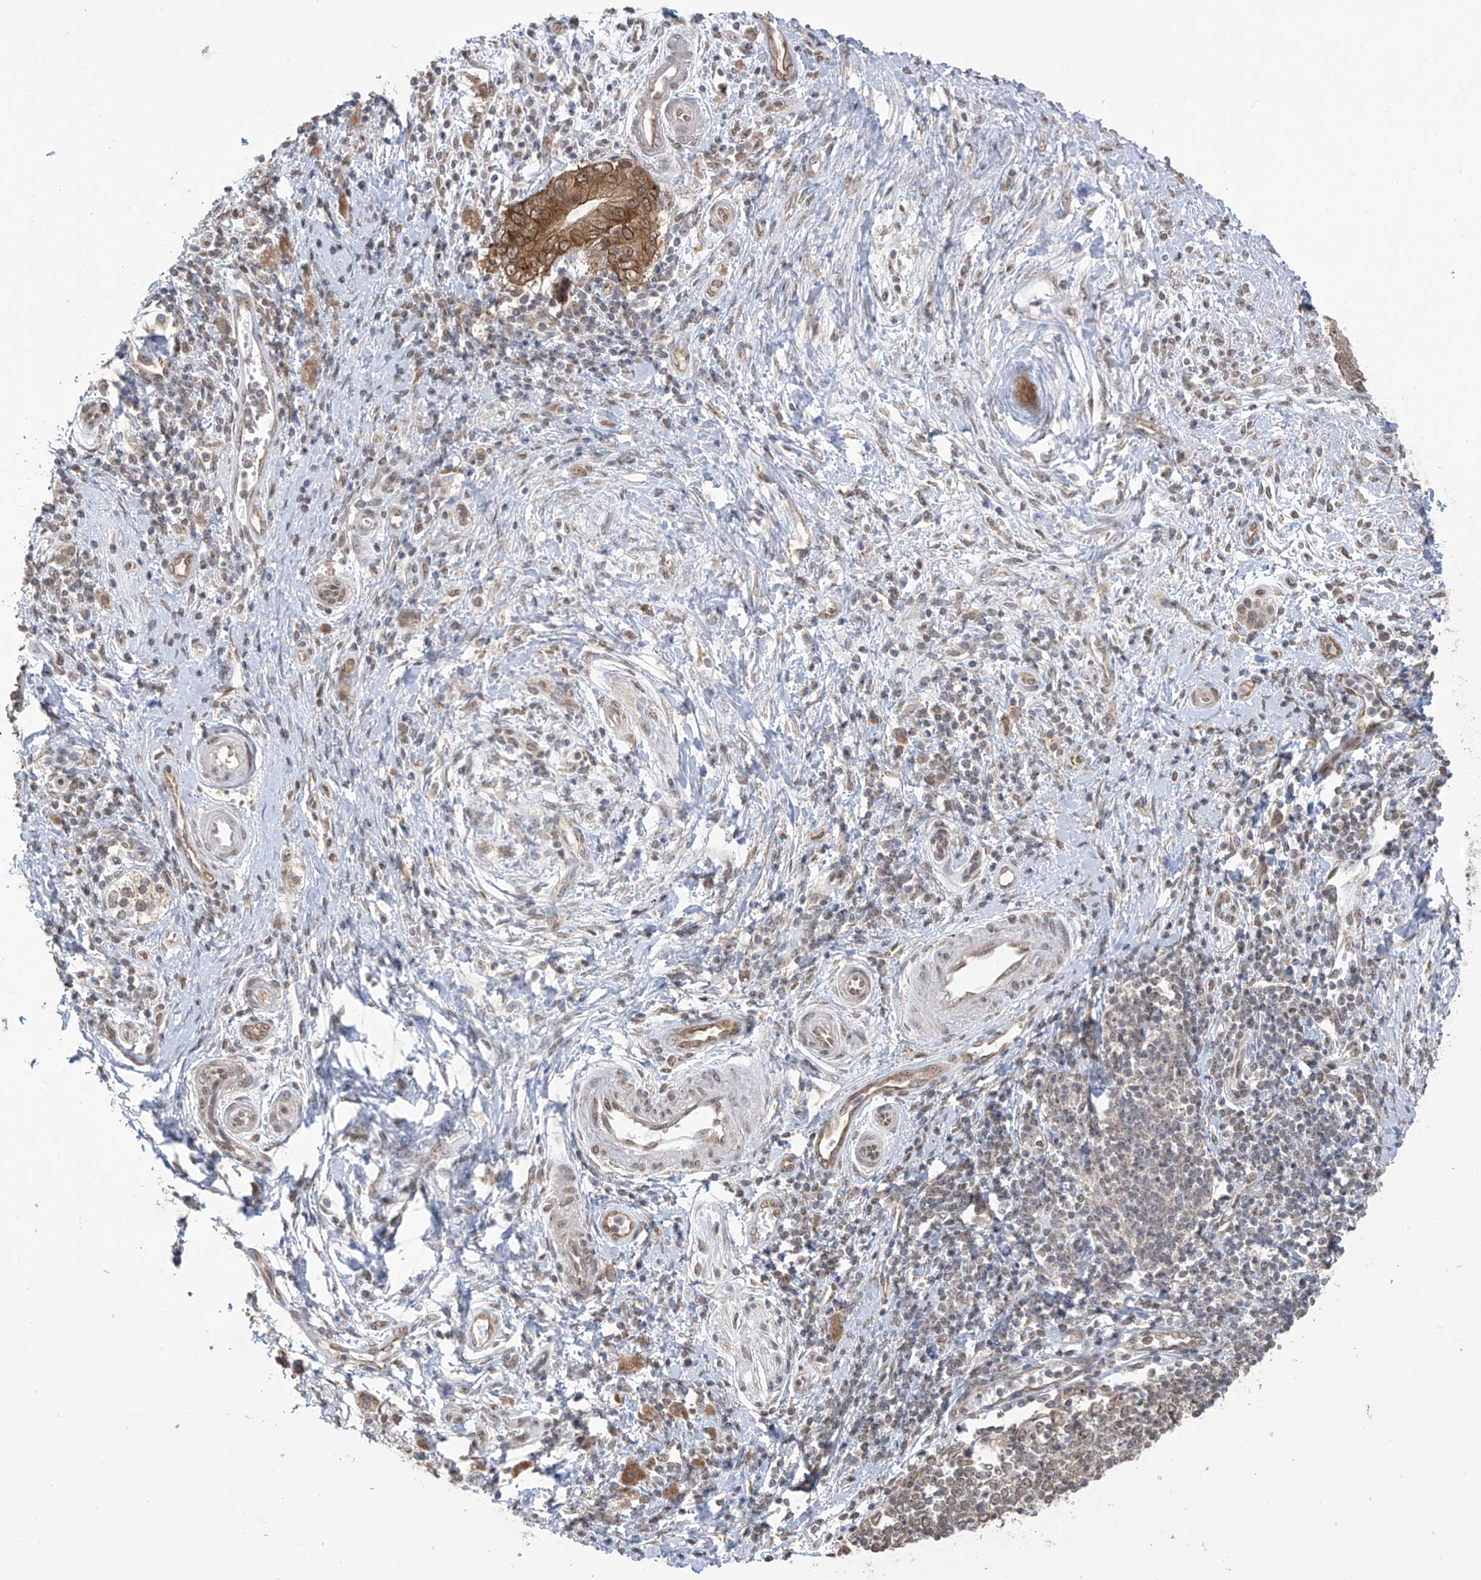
{"staining": {"intensity": "strong", "quantity": ">75%", "location": "cytoplasmic/membranous"}, "tissue": "pancreatic cancer", "cell_type": "Tumor cells", "image_type": "cancer", "snomed": [{"axis": "morphology", "description": "Adenocarcinoma, NOS"}, {"axis": "topography", "description": "Pancreas"}], "caption": "IHC (DAB (3,3'-diaminobenzidine)) staining of adenocarcinoma (pancreatic) shows strong cytoplasmic/membranous protein staining in approximately >75% of tumor cells.", "gene": "KIAA1522", "patient": {"sex": "female", "age": 72}}